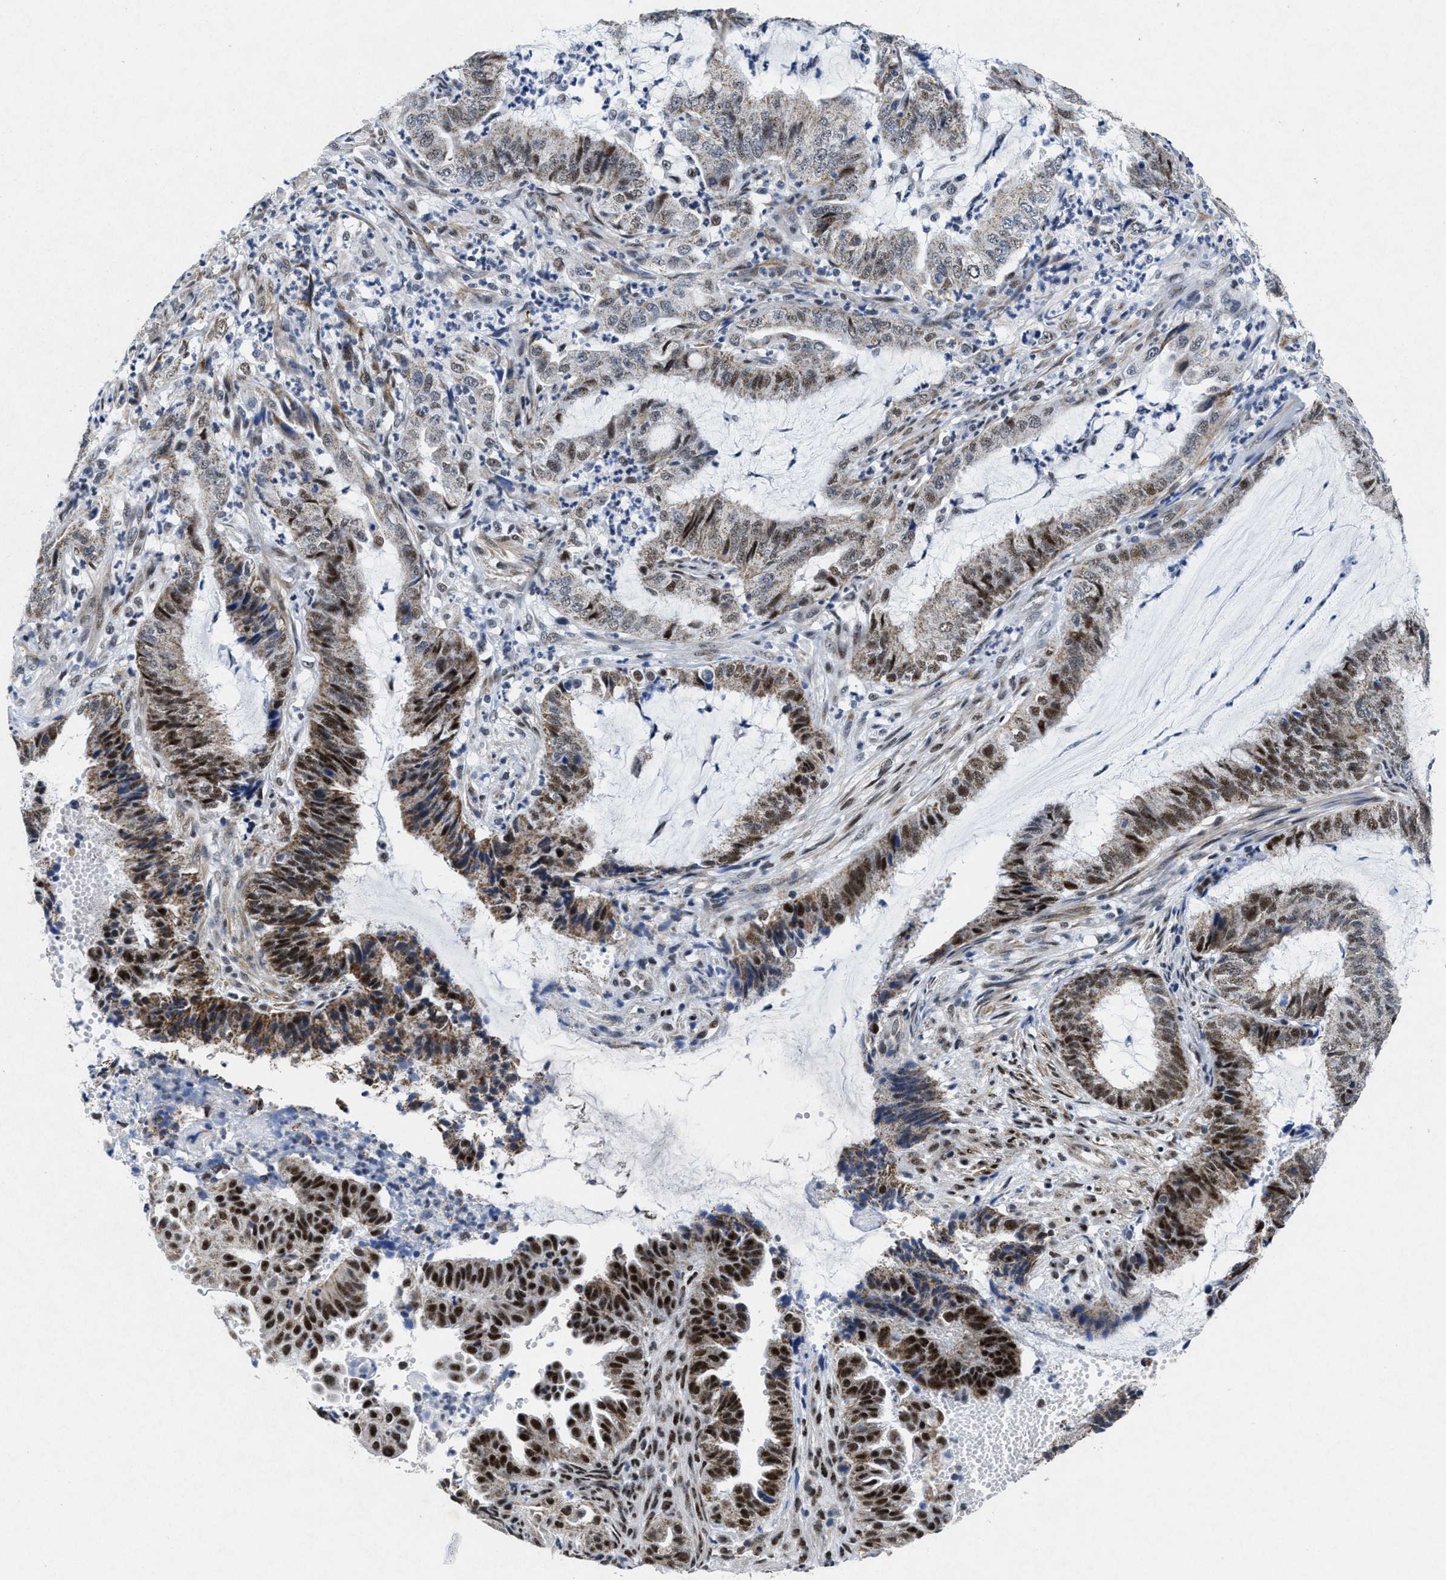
{"staining": {"intensity": "strong", "quantity": "25%-75%", "location": "cytoplasmic/membranous,nuclear"}, "tissue": "endometrial cancer", "cell_type": "Tumor cells", "image_type": "cancer", "snomed": [{"axis": "morphology", "description": "Adenocarcinoma, NOS"}, {"axis": "topography", "description": "Endometrium"}], "caption": "Immunohistochemistry image of human endometrial cancer (adenocarcinoma) stained for a protein (brown), which shows high levels of strong cytoplasmic/membranous and nuclear positivity in about 25%-75% of tumor cells.", "gene": "ID3", "patient": {"sex": "female", "age": 51}}